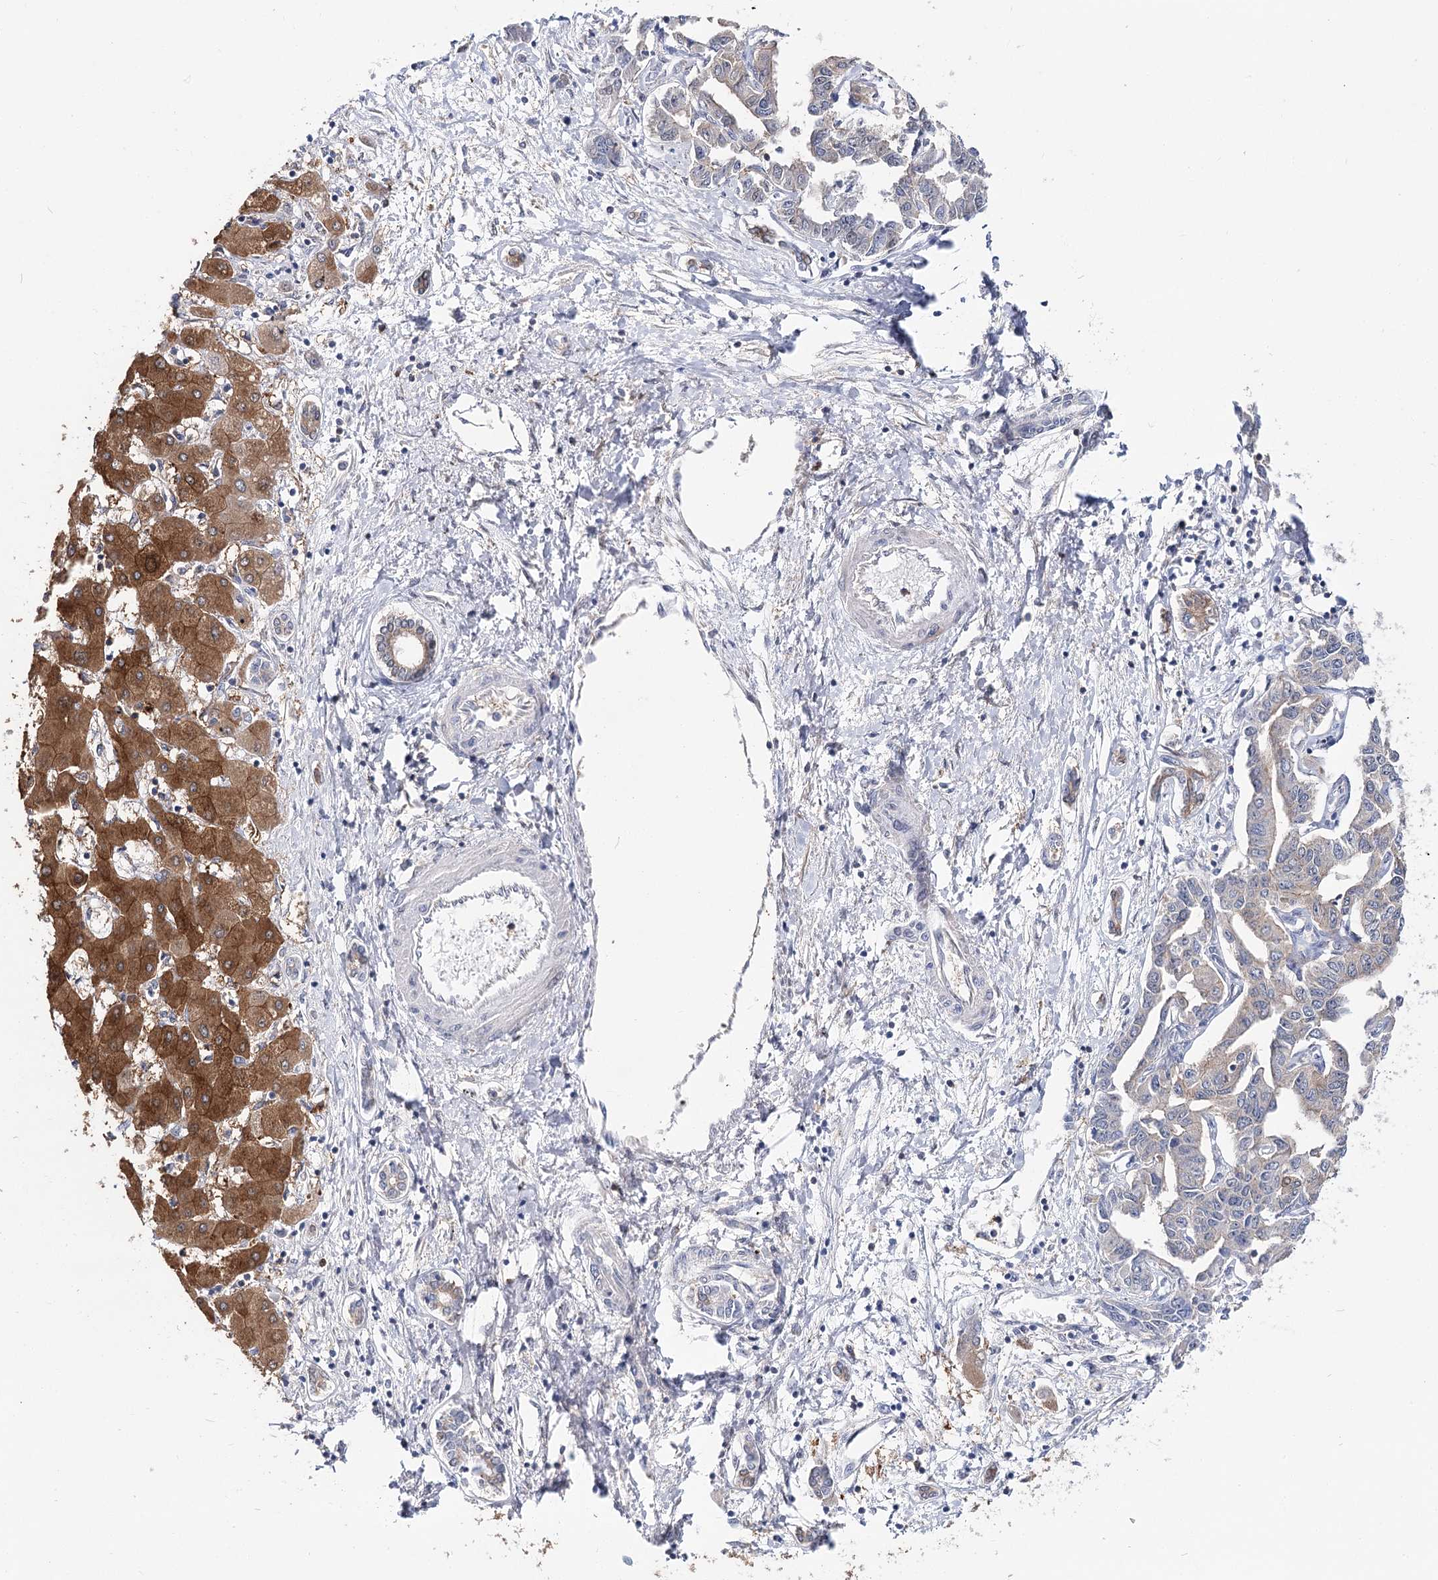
{"staining": {"intensity": "negative", "quantity": "none", "location": "none"}, "tissue": "liver cancer", "cell_type": "Tumor cells", "image_type": "cancer", "snomed": [{"axis": "morphology", "description": "Cholangiocarcinoma"}, {"axis": "topography", "description": "Liver"}], "caption": "Image shows no protein expression in tumor cells of cholangiocarcinoma (liver) tissue.", "gene": "UGP2", "patient": {"sex": "male", "age": 59}}